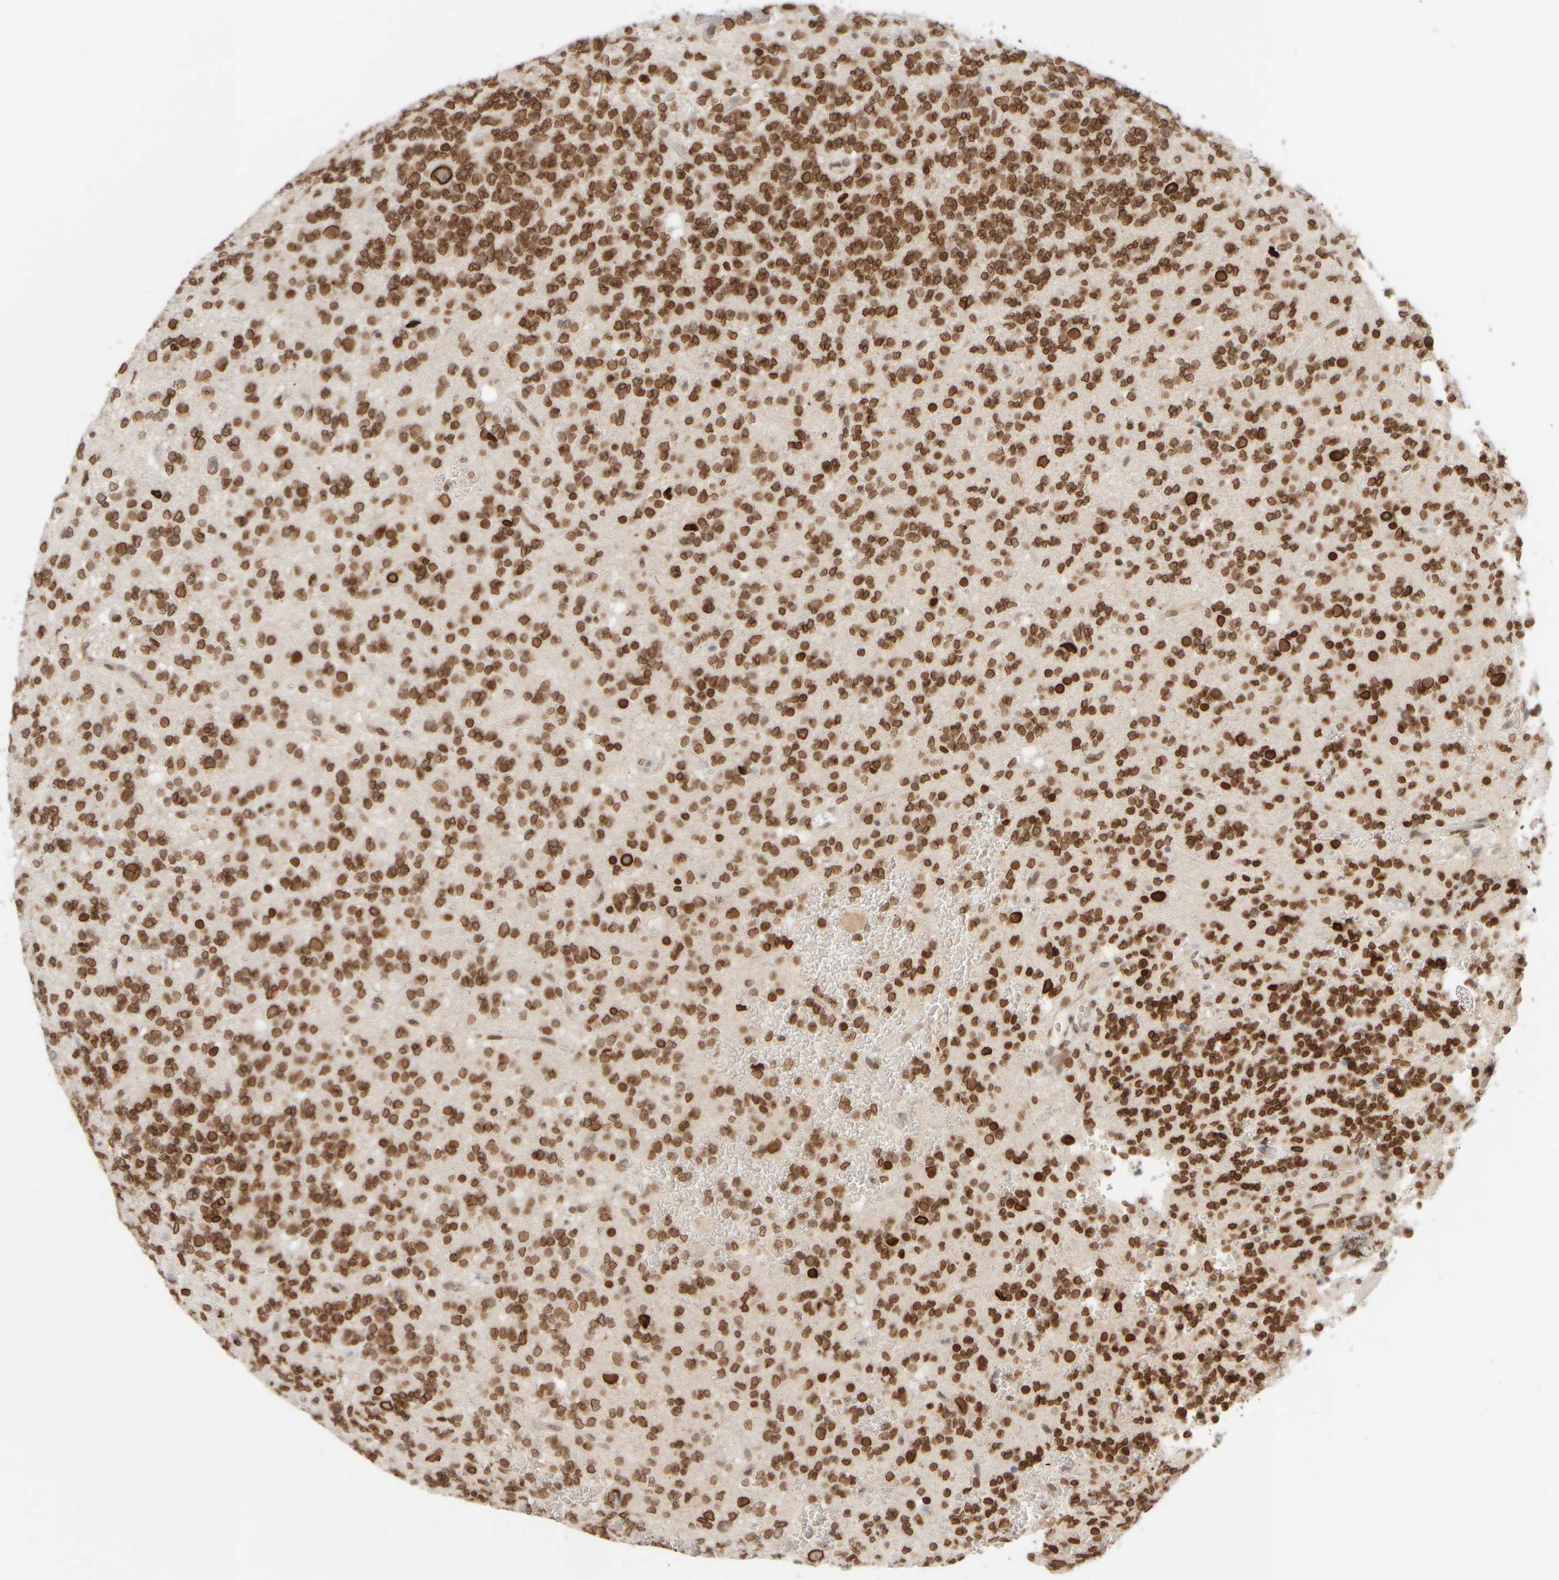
{"staining": {"intensity": "strong", "quantity": ">75%", "location": "cytoplasmic/membranous,nuclear"}, "tissue": "glioma", "cell_type": "Tumor cells", "image_type": "cancer", "snomed": [{"axis": "morphology", "description": "Glioma, malignant, Low grade"}, {"axis": "topography", "description": "Brain"}], "caption": "The image shows staining of low-grade glioma (malignant), revealing strong cytoplasmic/membranous and nuclear protein staining (brown color) within tumor cells. (brown staining indicates protein expression, while blue staining denotes nuclei).", "gene": "ZC3HC1", "patient": {"sex": "male", "age": 38}}